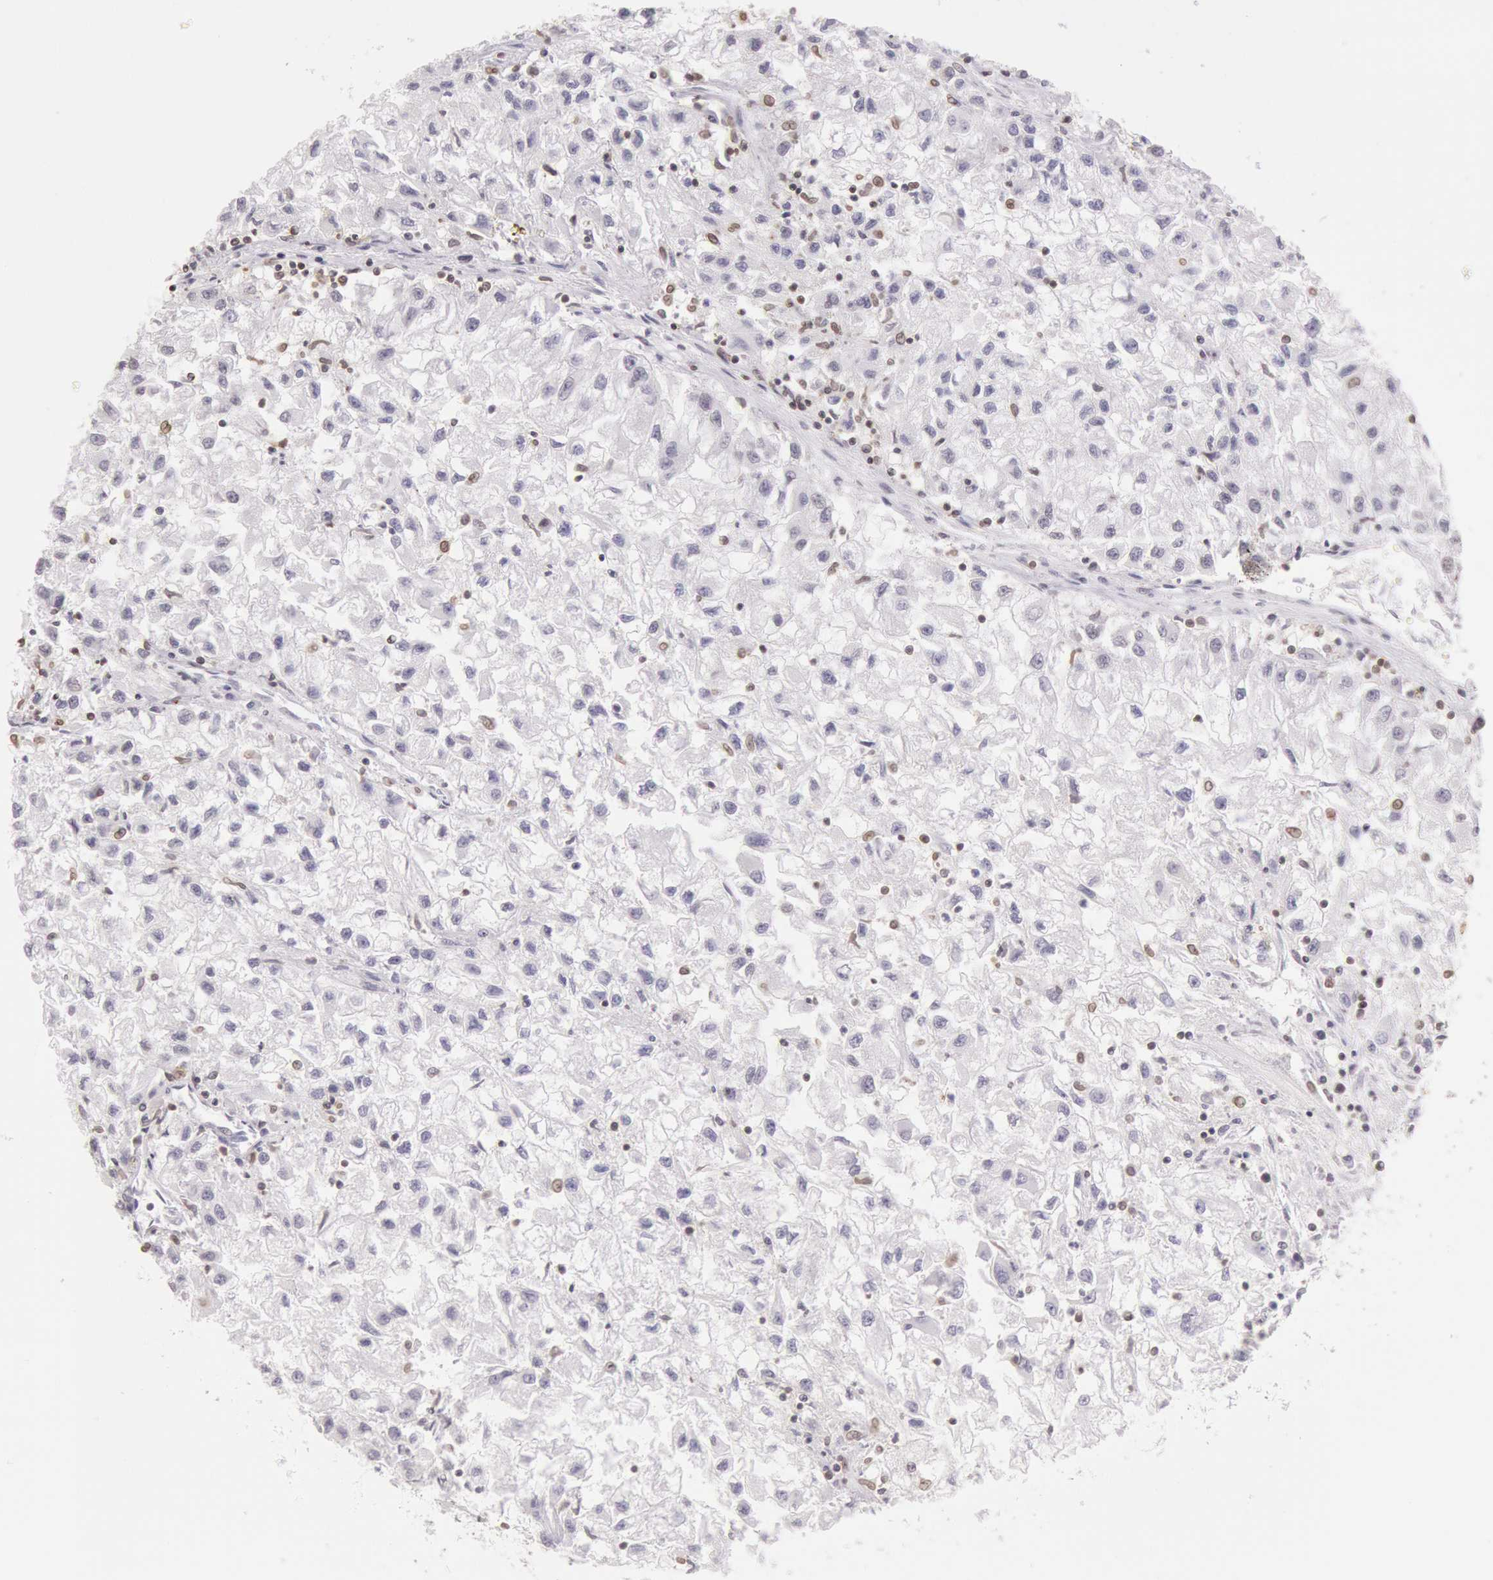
{"staining": {"intensity": "negative", "quantity": "none", "location": "none"}, "tissue": "renal cancer", "cell_type": "Tumor cells", "image_type": "cancer", "snomed": [{"axis": "morphology", "description": "Adenocarcinoma, NOS"}, {"axis": "topography", "description": "Kidney"}], "caption": "Micrograph shows no significant protein positivity in tumor cells of renal cancer (adenocarcinoma). Brightfield microscopy of immunohistochemistry stained with DAB (3,3'-diaminobenzidine) (brown) and hematoxylin (blue), captured at high magnification.", "gene": "HIF1A", "patient": {"sex": "male", "age": 59}}